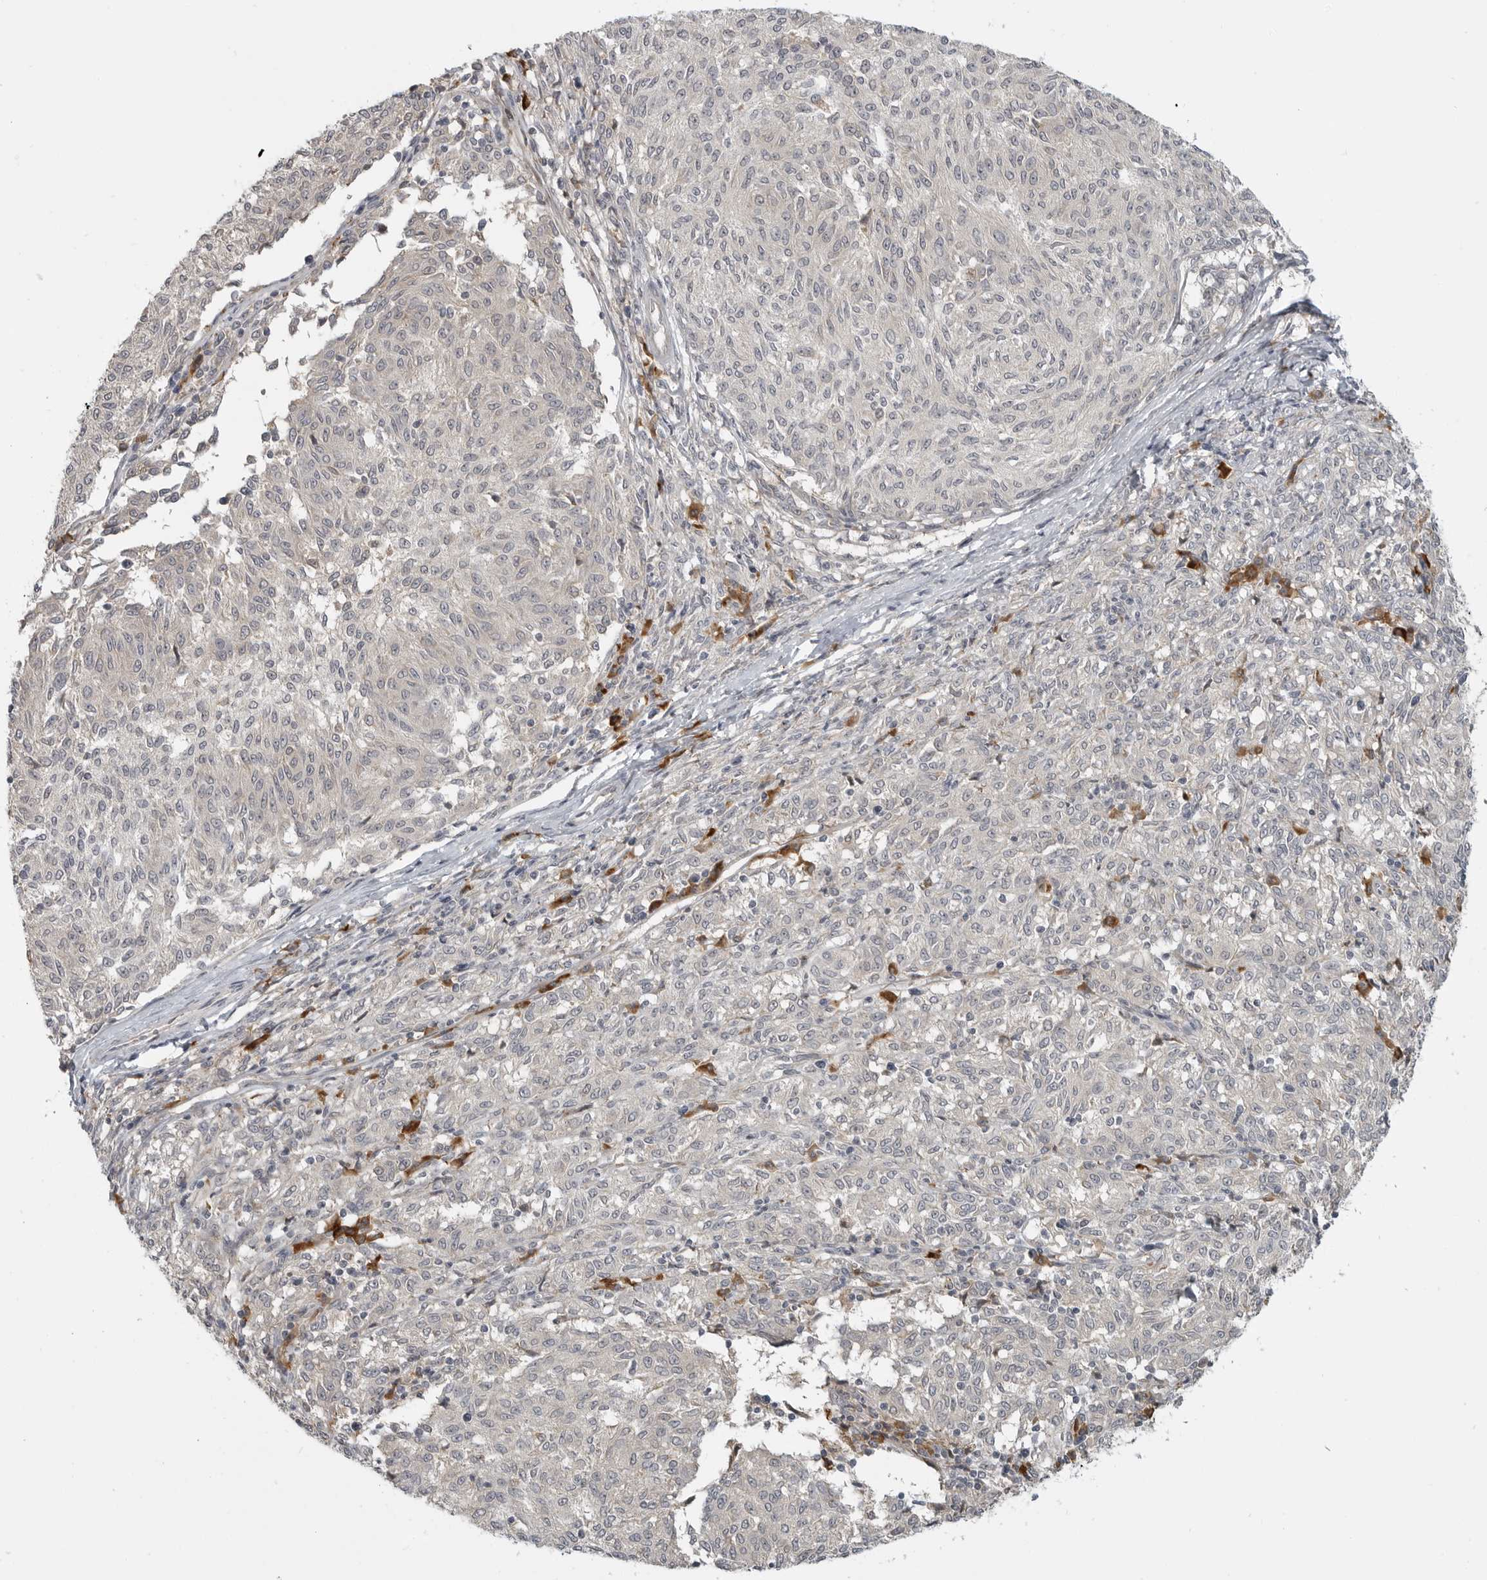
{"staining": {"intensity": "negative", "quantity": "none", "location": "none"}, "tissue": "melanoma", "cell_type": "Tumor cells", "image_type": "cancer", "snomed": [{"axis": "morphology", "description": "Malignant melanoma, NOS"}, {"axis": "topography", "description": "Skin"}], "caption": "A micrograph of melanoma stained for a protein reveals no brown staining in tumor cells.", "gene": "CEP295NL", "patient": {"sex": "female", "age": 72}}